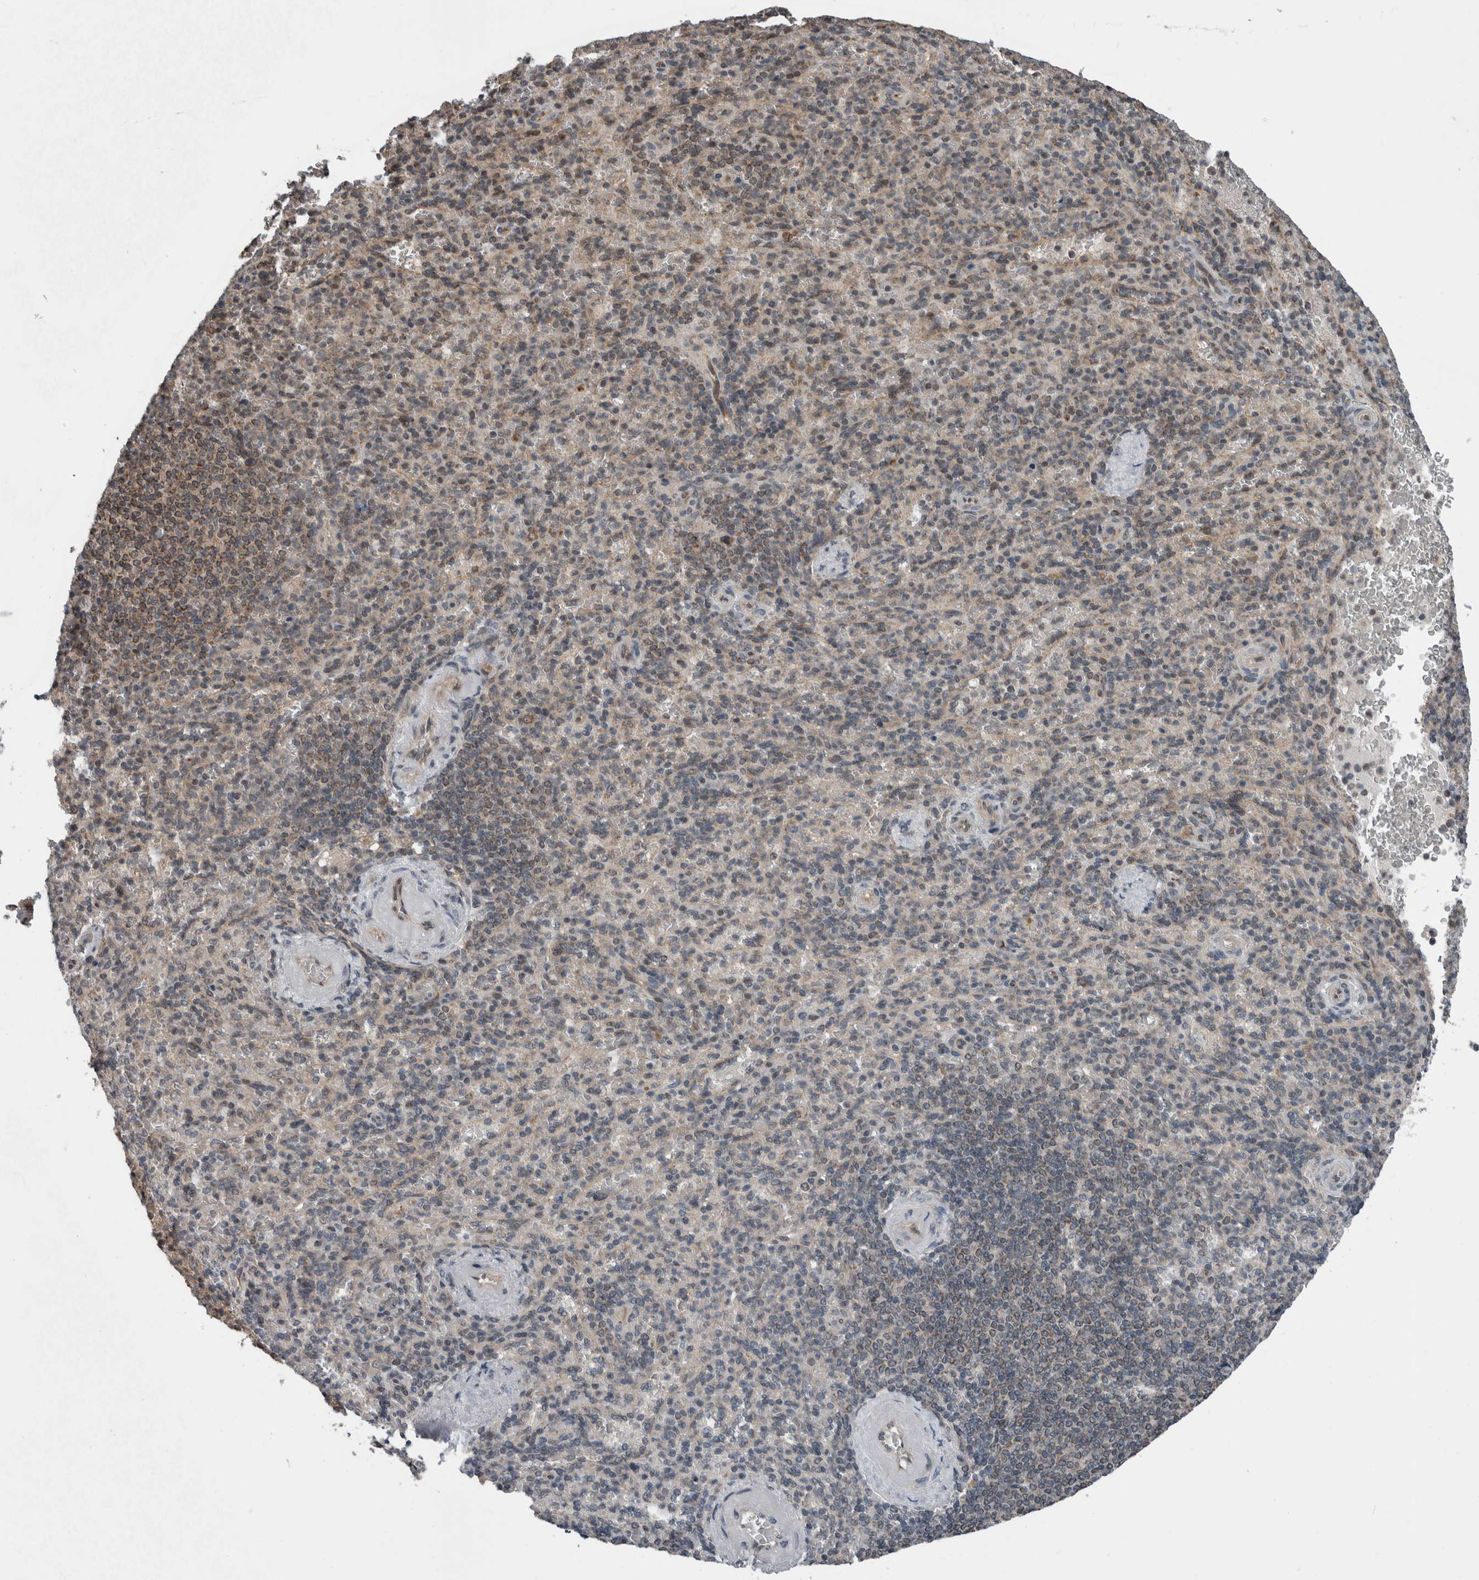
{"staining": {"intensity": "weak", "quantity": "<25%", "location": "cytoplasmic/membranous"}, "tissue": "spleen", "cell_type": "Cells in red pulp", "image_type": "normal", "snomed": [{"axis": "morphology", "description": "Normal tissue, NOS"}, {"axis": "topography", "description": "Spleen"}], "caption": "Immunohistochemistry histopathology image of normal human spleen stained for a protein (brown), which exhibits no positivity in cells in red pulp. Nuclei are stained in blue.", "gene": "ENY2", "patient": {"sex": "female", "age": 74}}